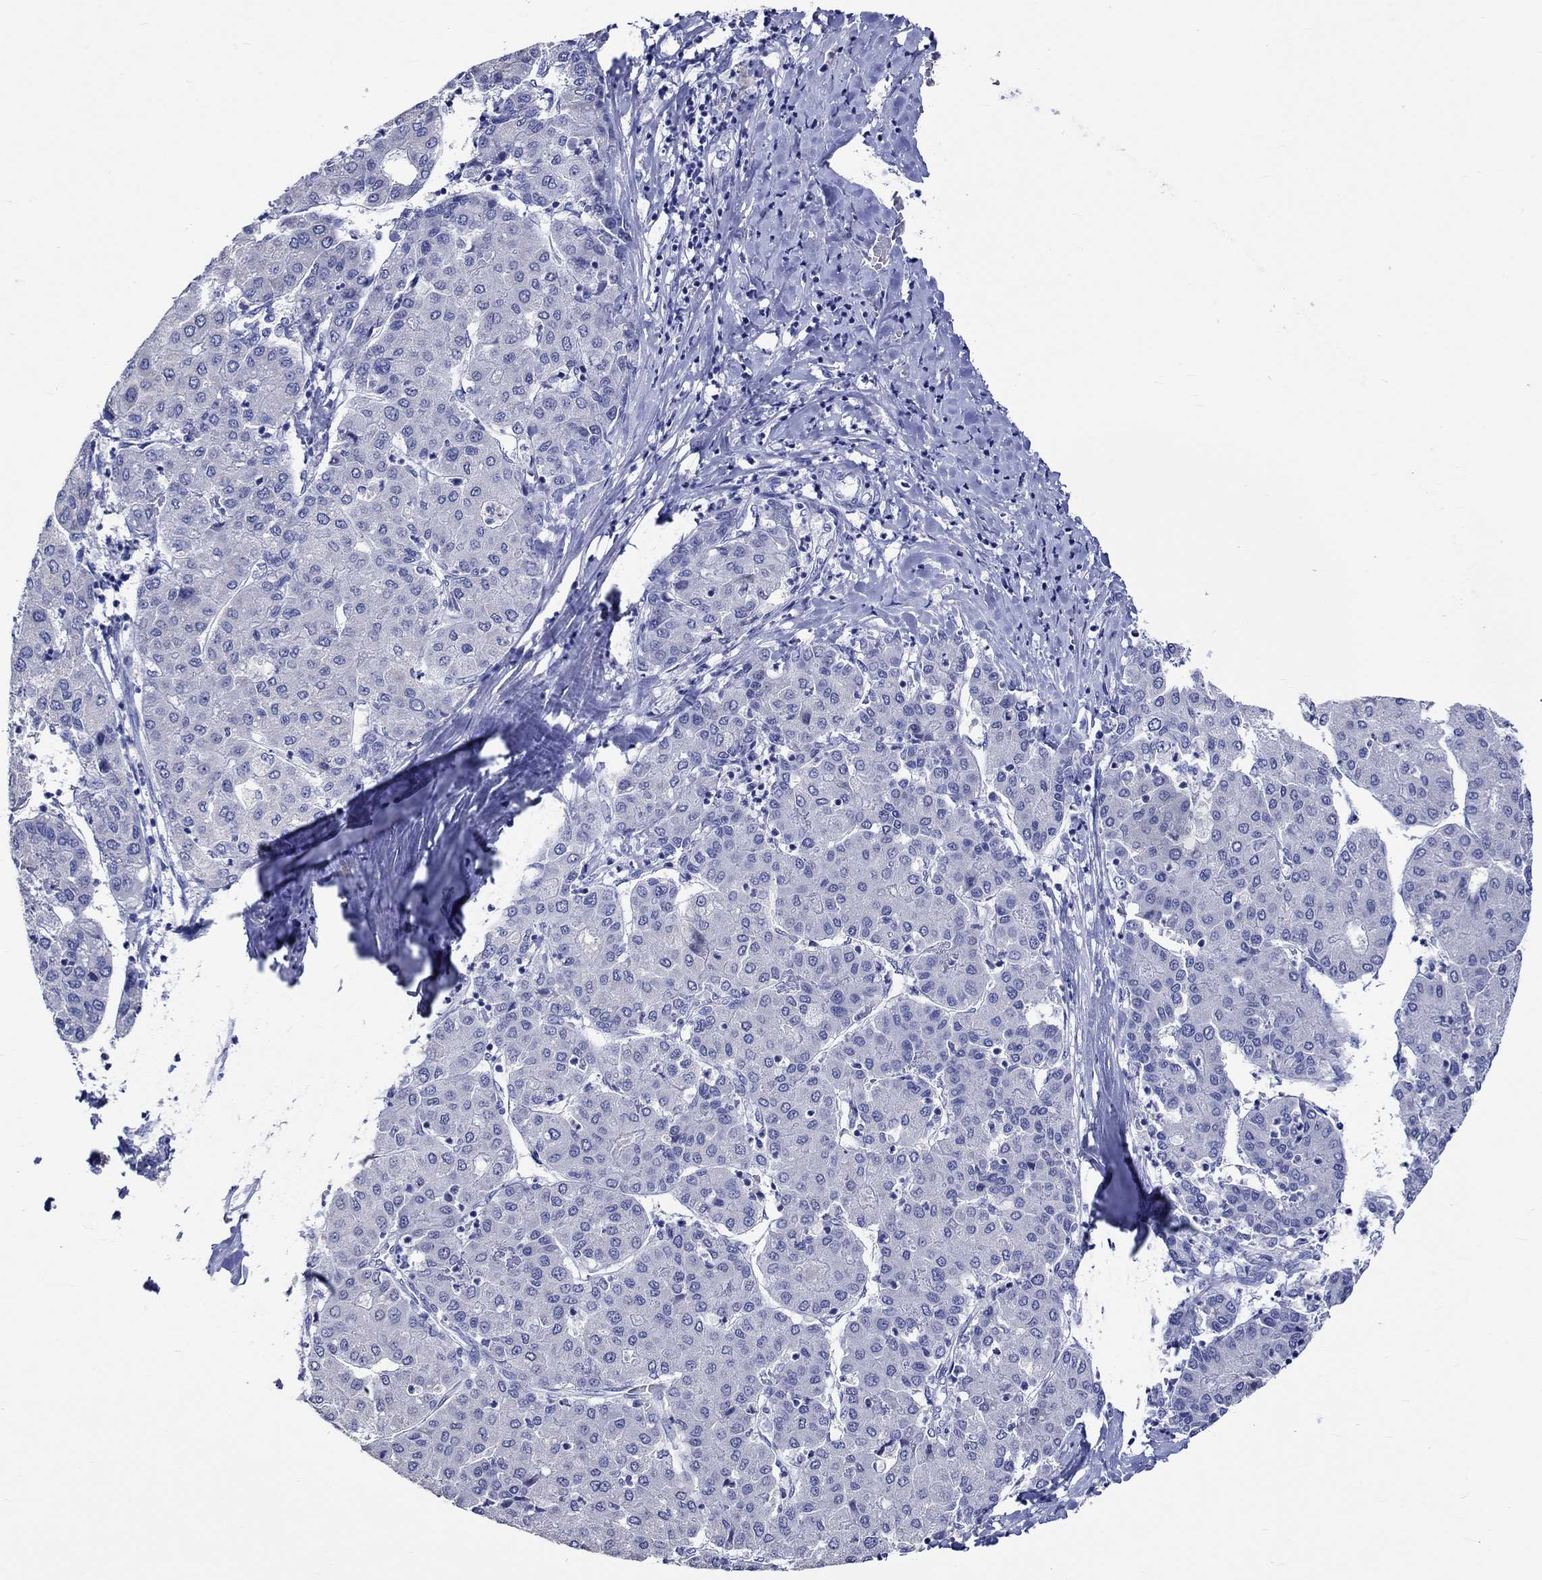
{"staining": {"intensity": "negative", "quantity": "none", "location": "none"}, "tissue": "liver cancer", "cell_type": "Tumor cells", "image_type": "cancer", "snomed": [{"axis": "morphology", "description": "Carcinoma, Hepatocellular, NOS"}, {"axis": "topography", "description": "Liver"}], "caption": "This photomicrograph is of liver hepatocellular carcinoma stained with immunohistochemistry to label a protein in brown with the nuclei are counter-stained blue. There is no expression in tumor cells.", "gene": "KLHL35", "patient": {"sex": "male", "age": 65}}